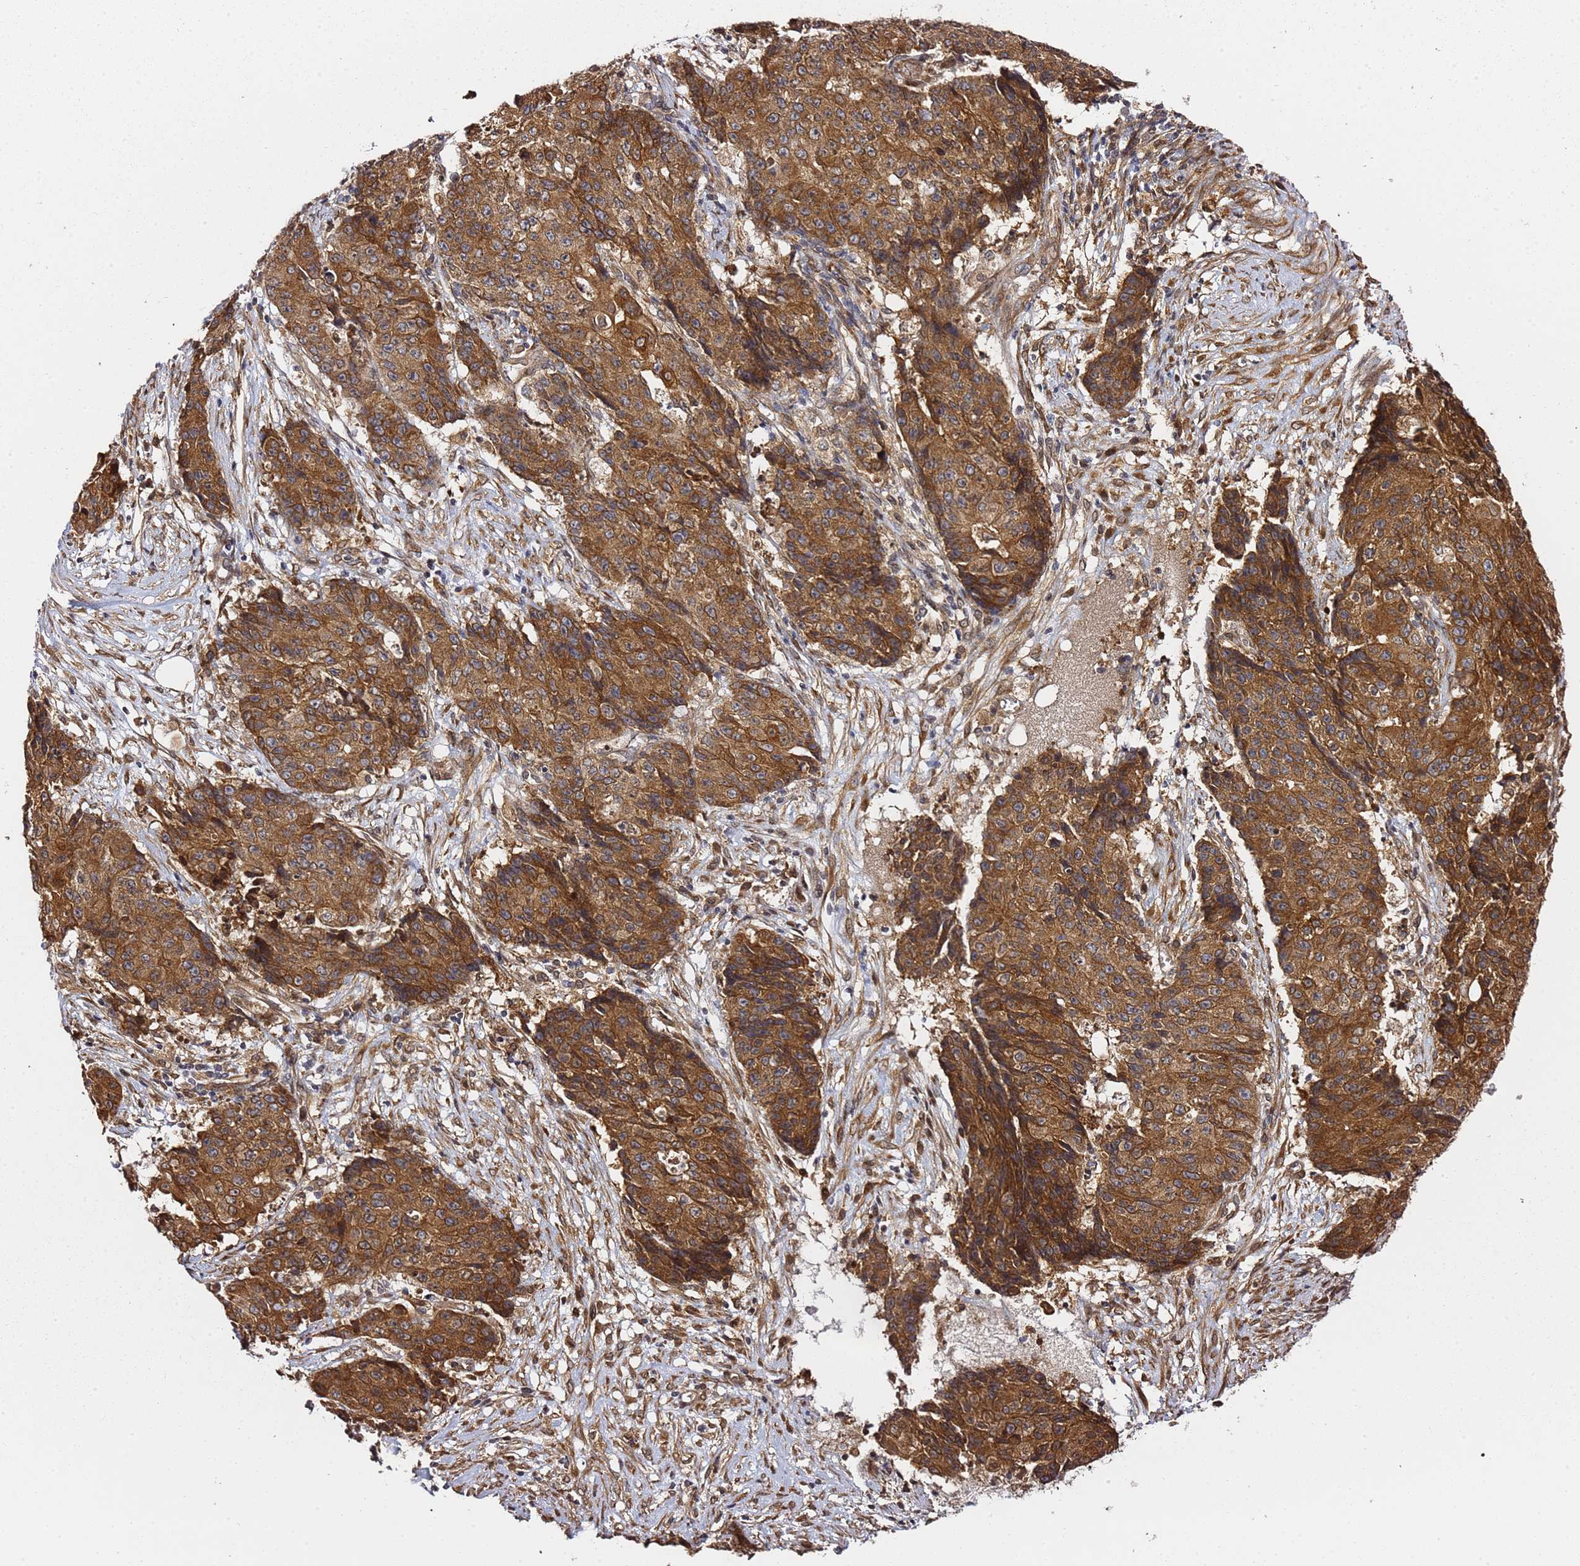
{"staining": {"intensity": "strong", "quantity": ">75%", "location": "cytoplasmic/membranous"}, "tissue": "ovarian cancer", "cell_type": "Tumor cells", "image_type": "cancer", "snomed": [{"axis": "morphology", "description": "Carcinoma, endometroid"}, {"axis": "topography", "description": "Ovary"}], "caption": "Protein positivity by immunohistochemistry (IHC) reveals strong cytoplasmic/membranous staining in approximately >75% of tumor cells in ovarian cancer (endometroid carcinoma).", "gene": "PRKAB2", "patient": {"sex": "female", "age": 42}}